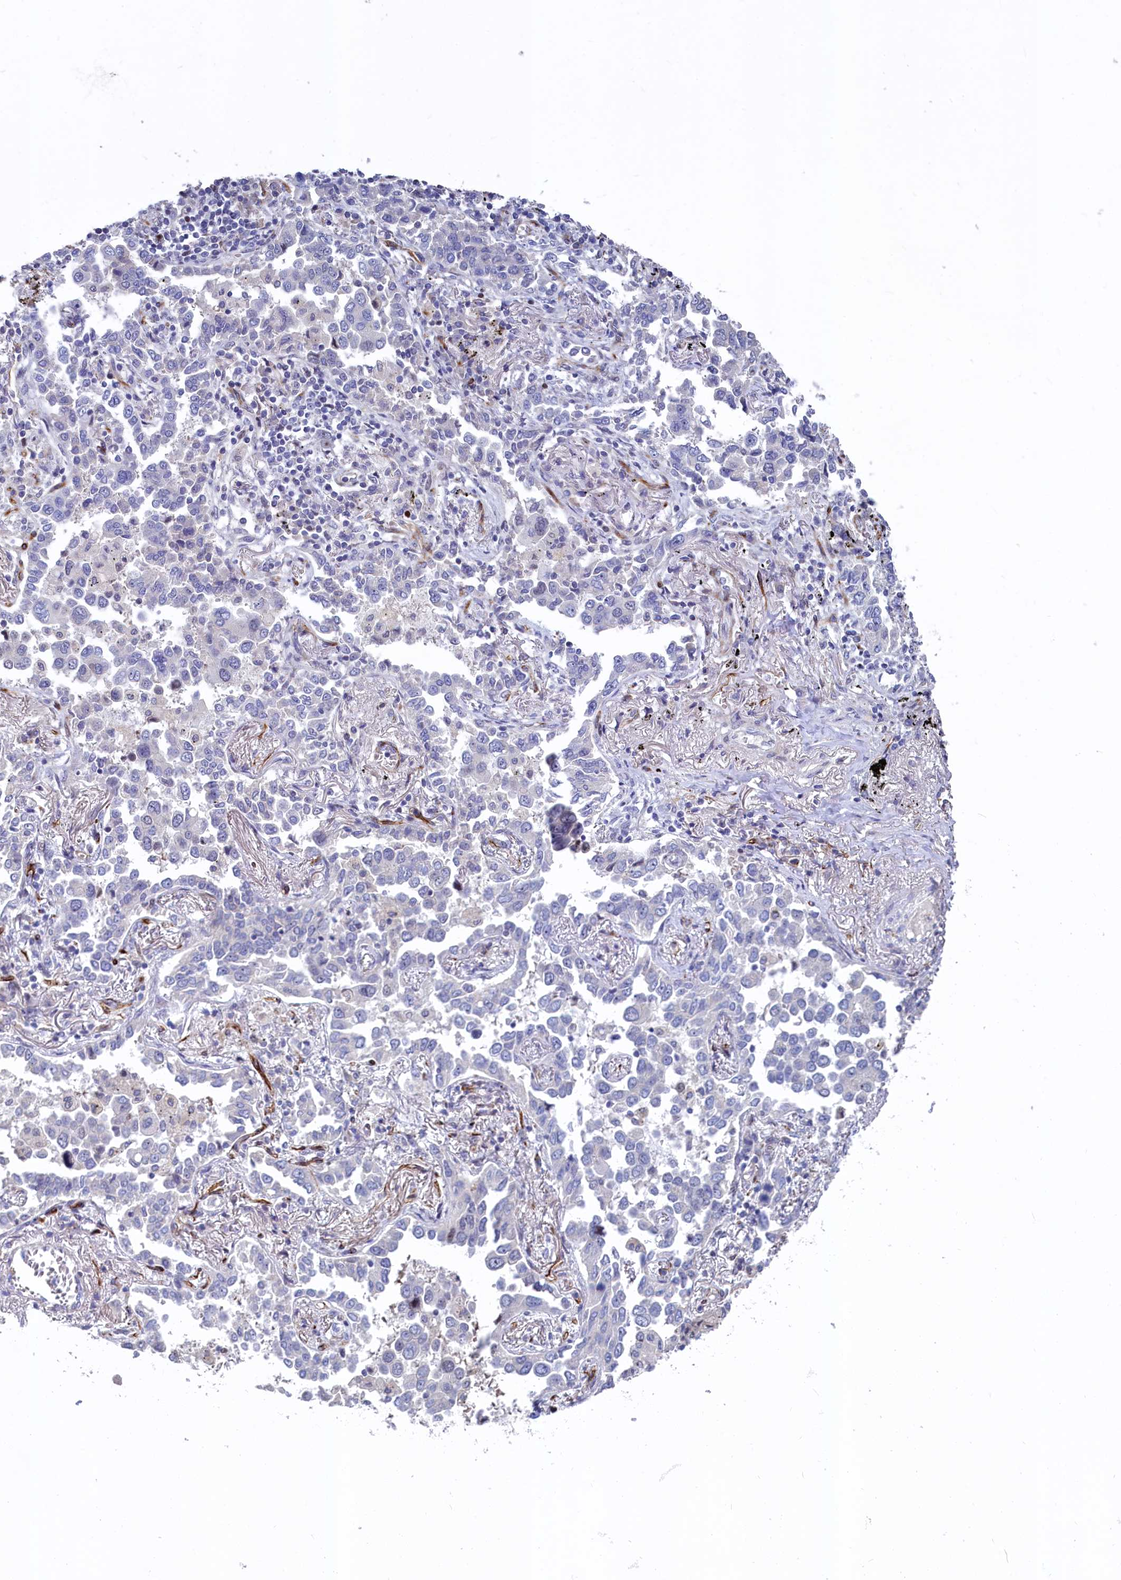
{"staining": {"intensity": "negative", "quantity": "none", "location": "none"}, "tissue": "lung cancer", "cell_type": "Tumor cells", "image_type": "cancer", "snomed": [{"axis": "morphology", "description": "Adenocarcinoma, NOS"}, {"axis": "topography", "description": "Lung"}], "caption": "The IHC histopathology image has no significant expression in tumor cells of lung adenocarcinoma tissue.", "gene": "ASXL3", "patient": {"sex": "male", "age": 67}}